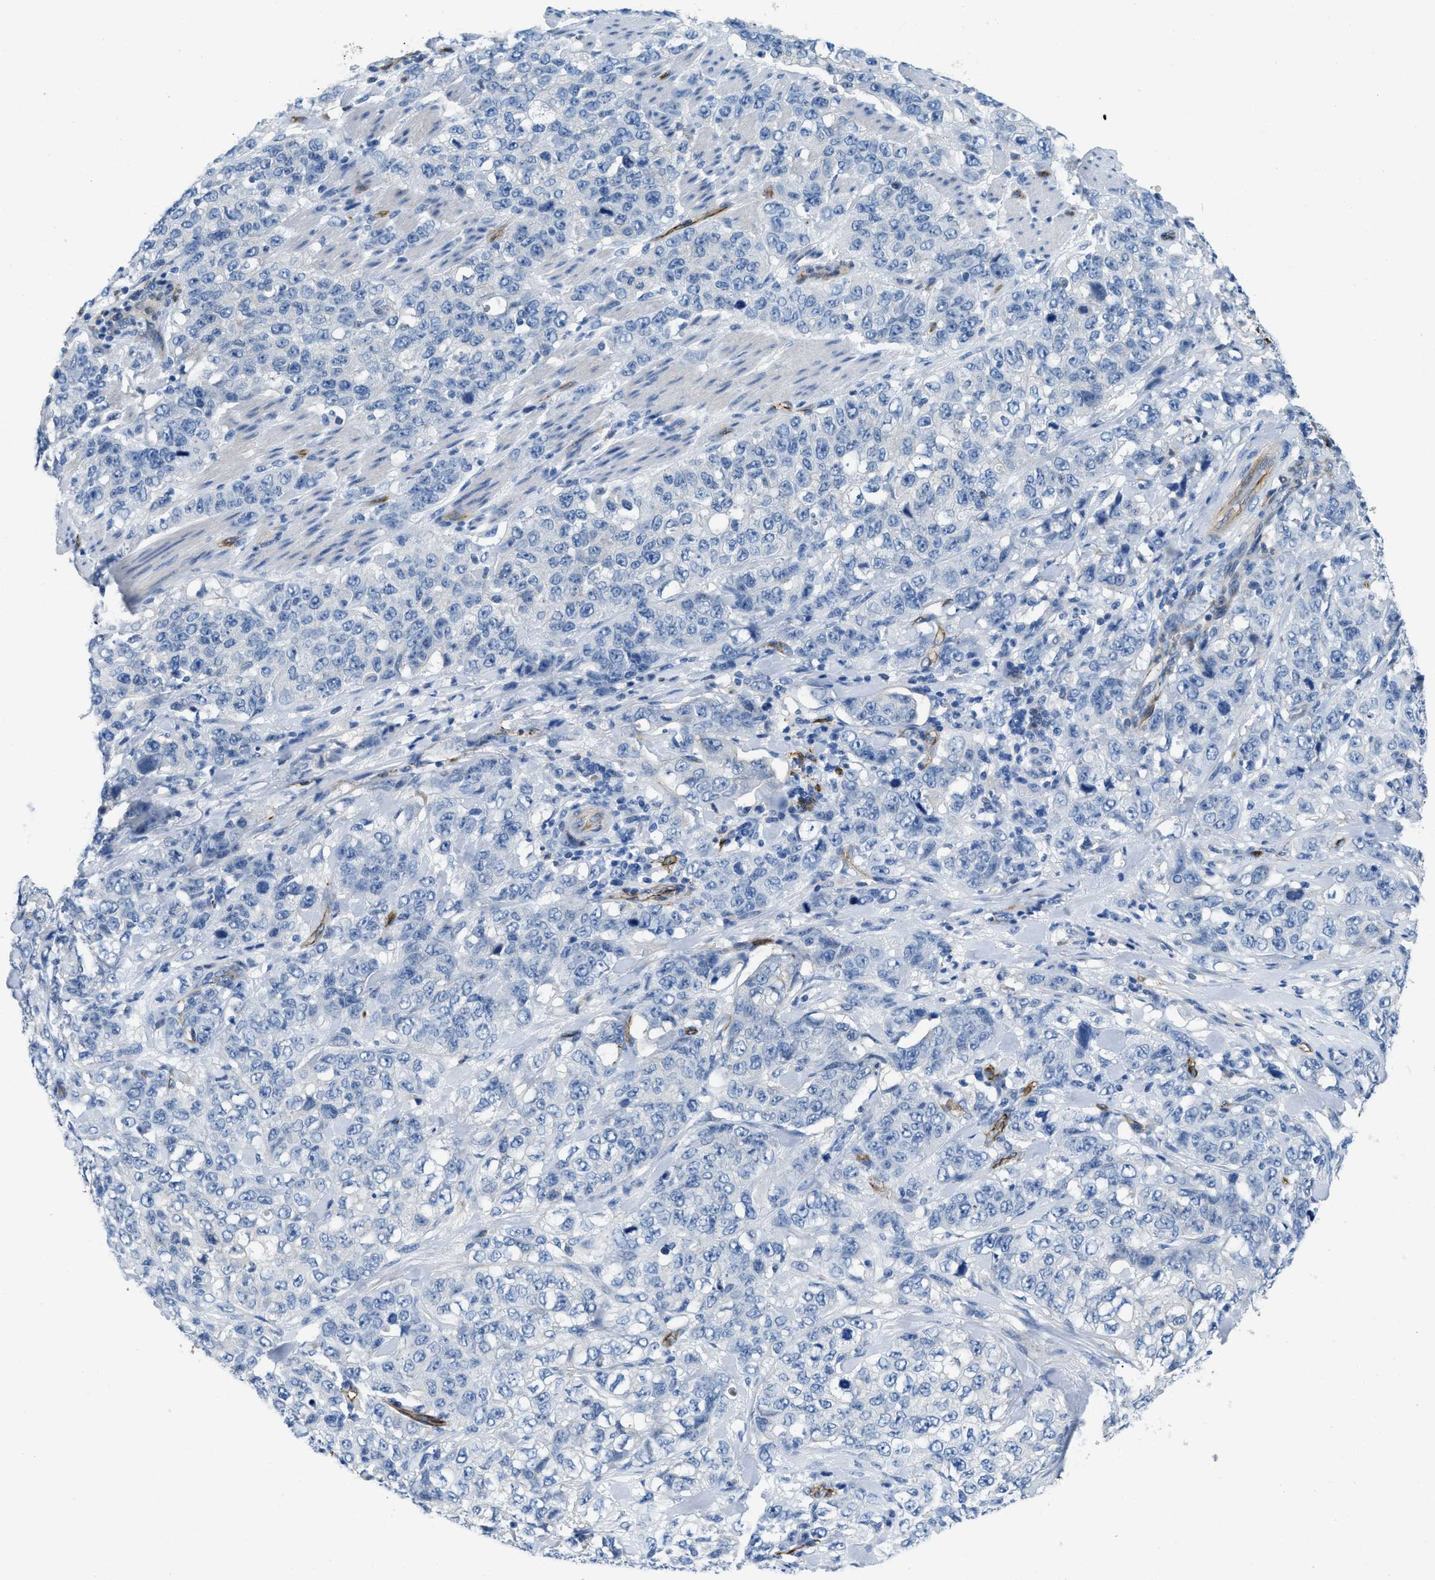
{"staining": {"intensity": "negative", "quantity": "none", "location": "none"}, "tissue": "stomach cancer", "cell_type": "Tumor cells", "image_type": "cancer", "snomed": [{"axis": "morphology", "description": "Adenocarcinoma, NOS"}, {"axis": "topography", "description": "Stomach"}], "caption": "Human adenocarcinoma (stomach) stained for a protein using immunohistochemistry reveals no positivity in tumor cells.", "gene": "SPEG", "patient": {"sex": "male", "age": 48}}